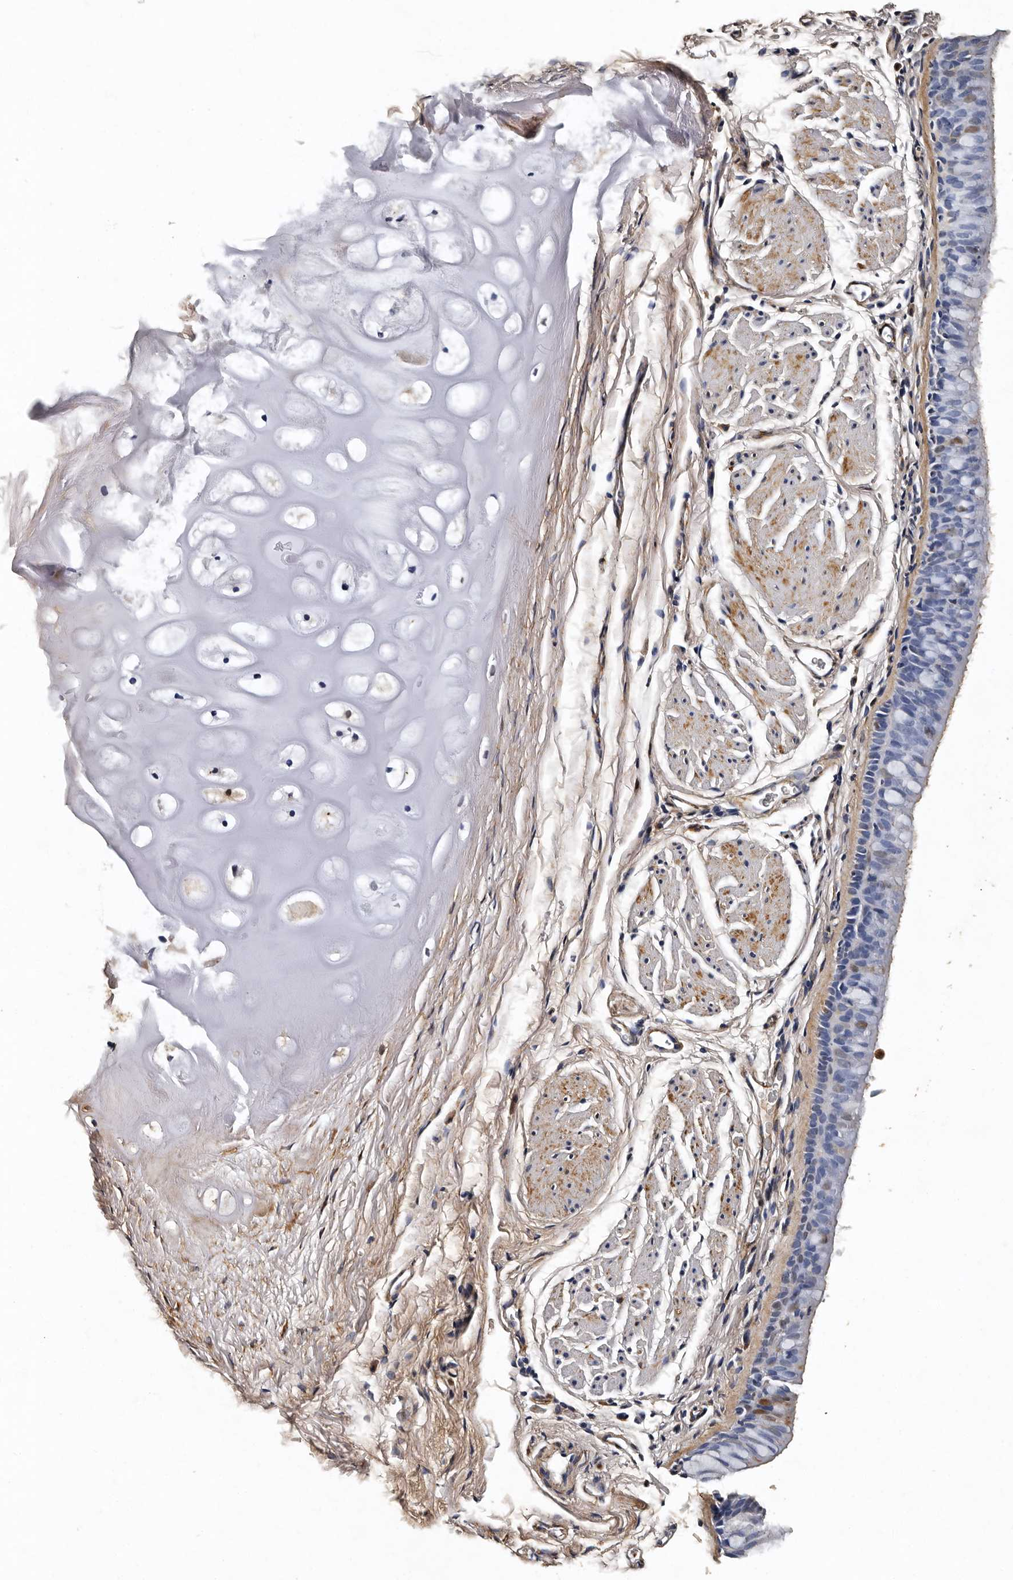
{"staining": {"intensity": "moderate", "quantity": "25%-75%", "location": "cytoplasmic/membranous,nuclear"}, "tissue": "bronchus", "cell_type": "Respiratory epithelial cells", "image_type": "normal", "snomed": [{"axis": "morphology", "description": "Normal tissue, NOS"}, {"axis": "topography", "description": "Cartilage tissue"}, {"axis": "topography", "description": "Bronchus"}], "caption": "IHC histopathology image of unremarkable bronchus: human bronchus stained using IHC exhibits medium levels of moderate protein expression localized specifically in the cytoplasmic/membranous,nuclear of respiratory epithelial cells, appearing as a cytoplasmic/membranous,nuclear brown color.", "gene": "CPNE3", "patient": {"sex": "female", "age": 53}}